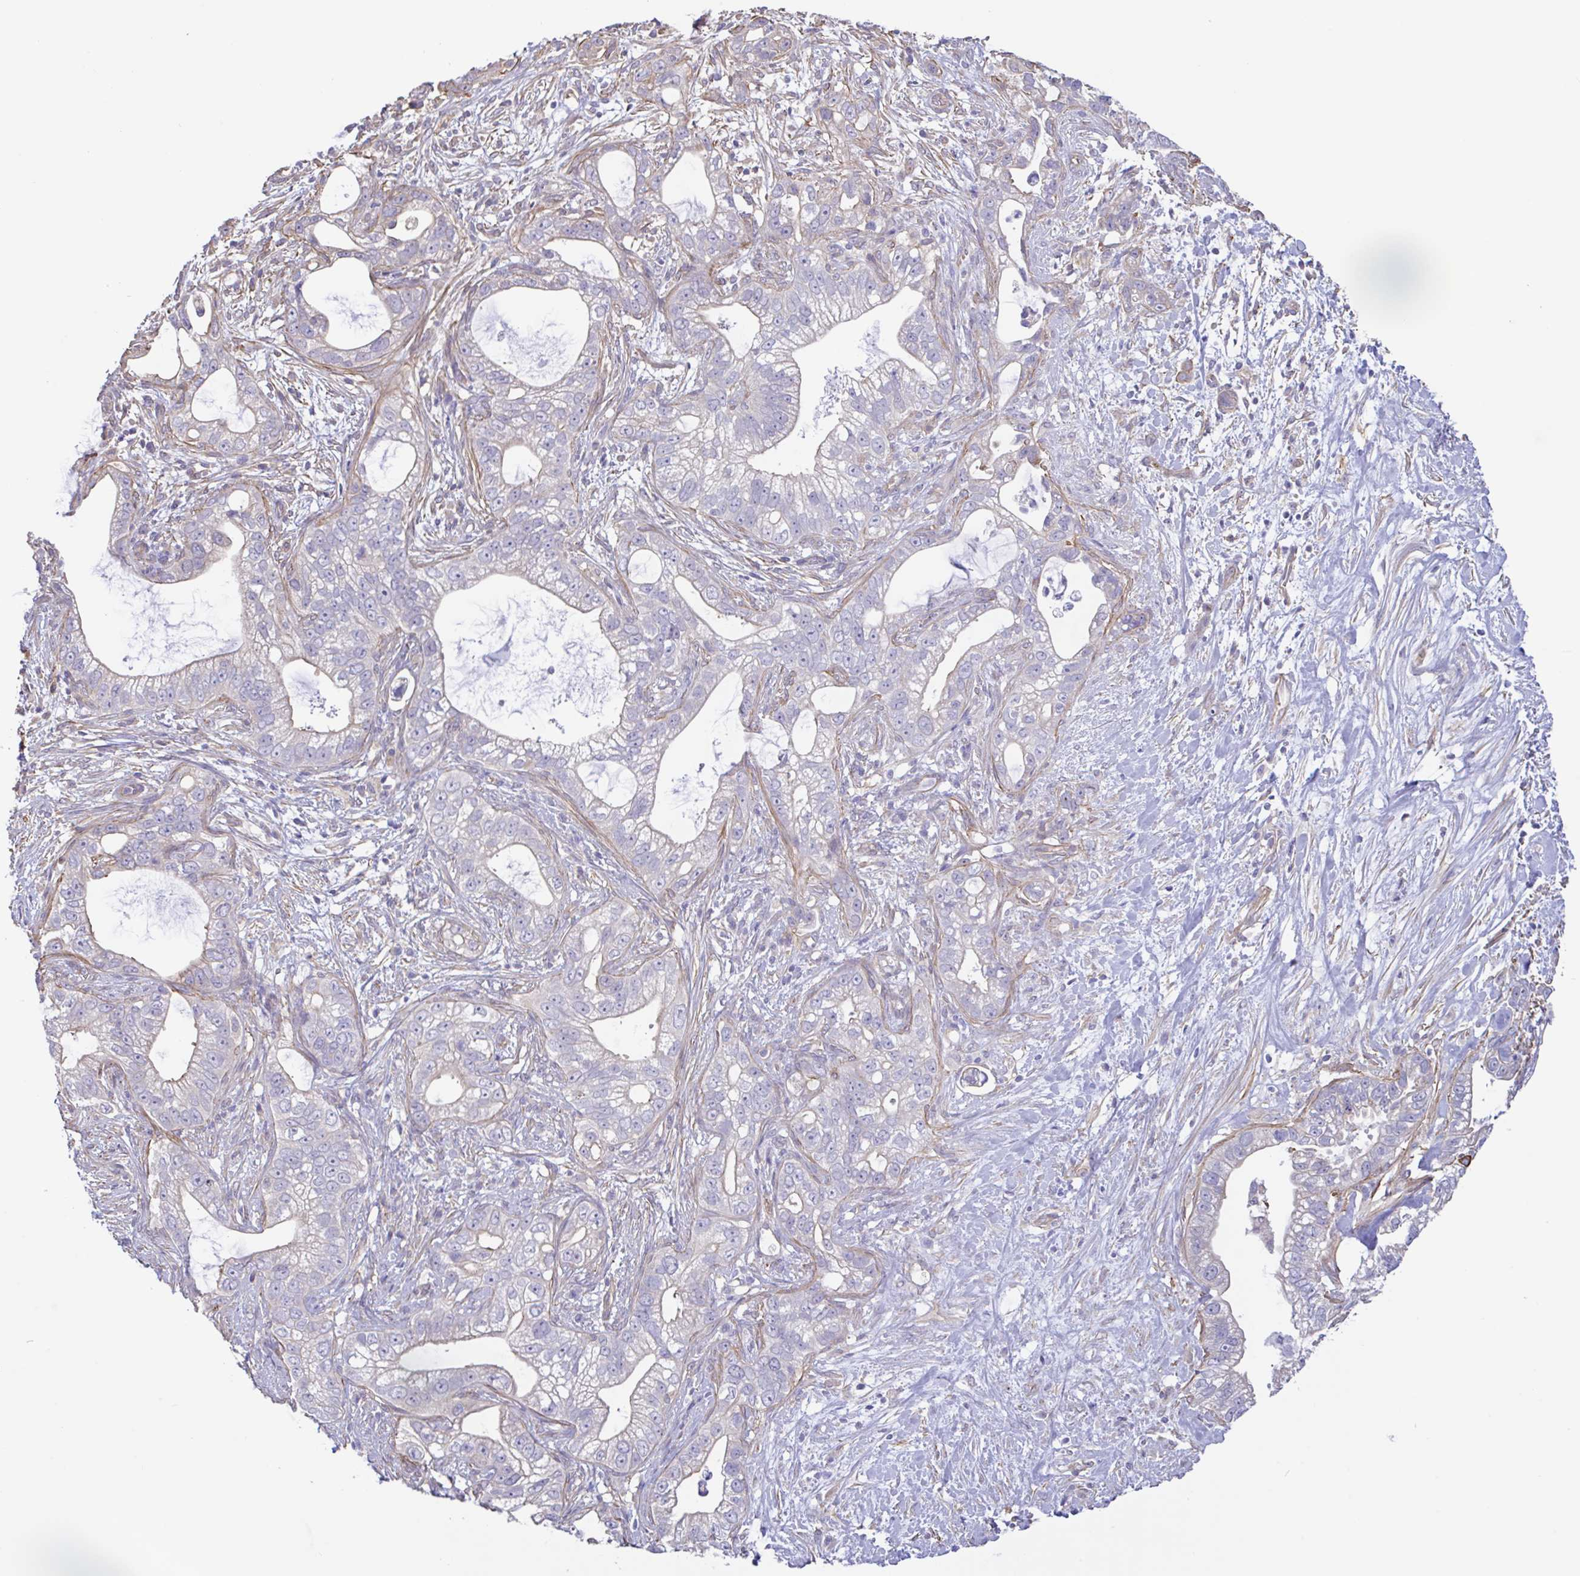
{"staining": {"intensity": "negative", "quantity": "none", "location": "none"}, "tissue": "pancreatic cancer", "cell_type": "Tumor cells", "image_type": "cancer", "snomed": [{"axis": "morphology", "description": "Adenocarcinoma, NOS"}, {"axis": "topography", "description": "Pancreas"}], "caption": "Tumor cells show no significant expression in pancreatic adenocarcinoma. (DAB immunohistochemistry (IHC), high magnification).", "gene": "PLCD4", "patient": {"sex": "male", "age": 70}}